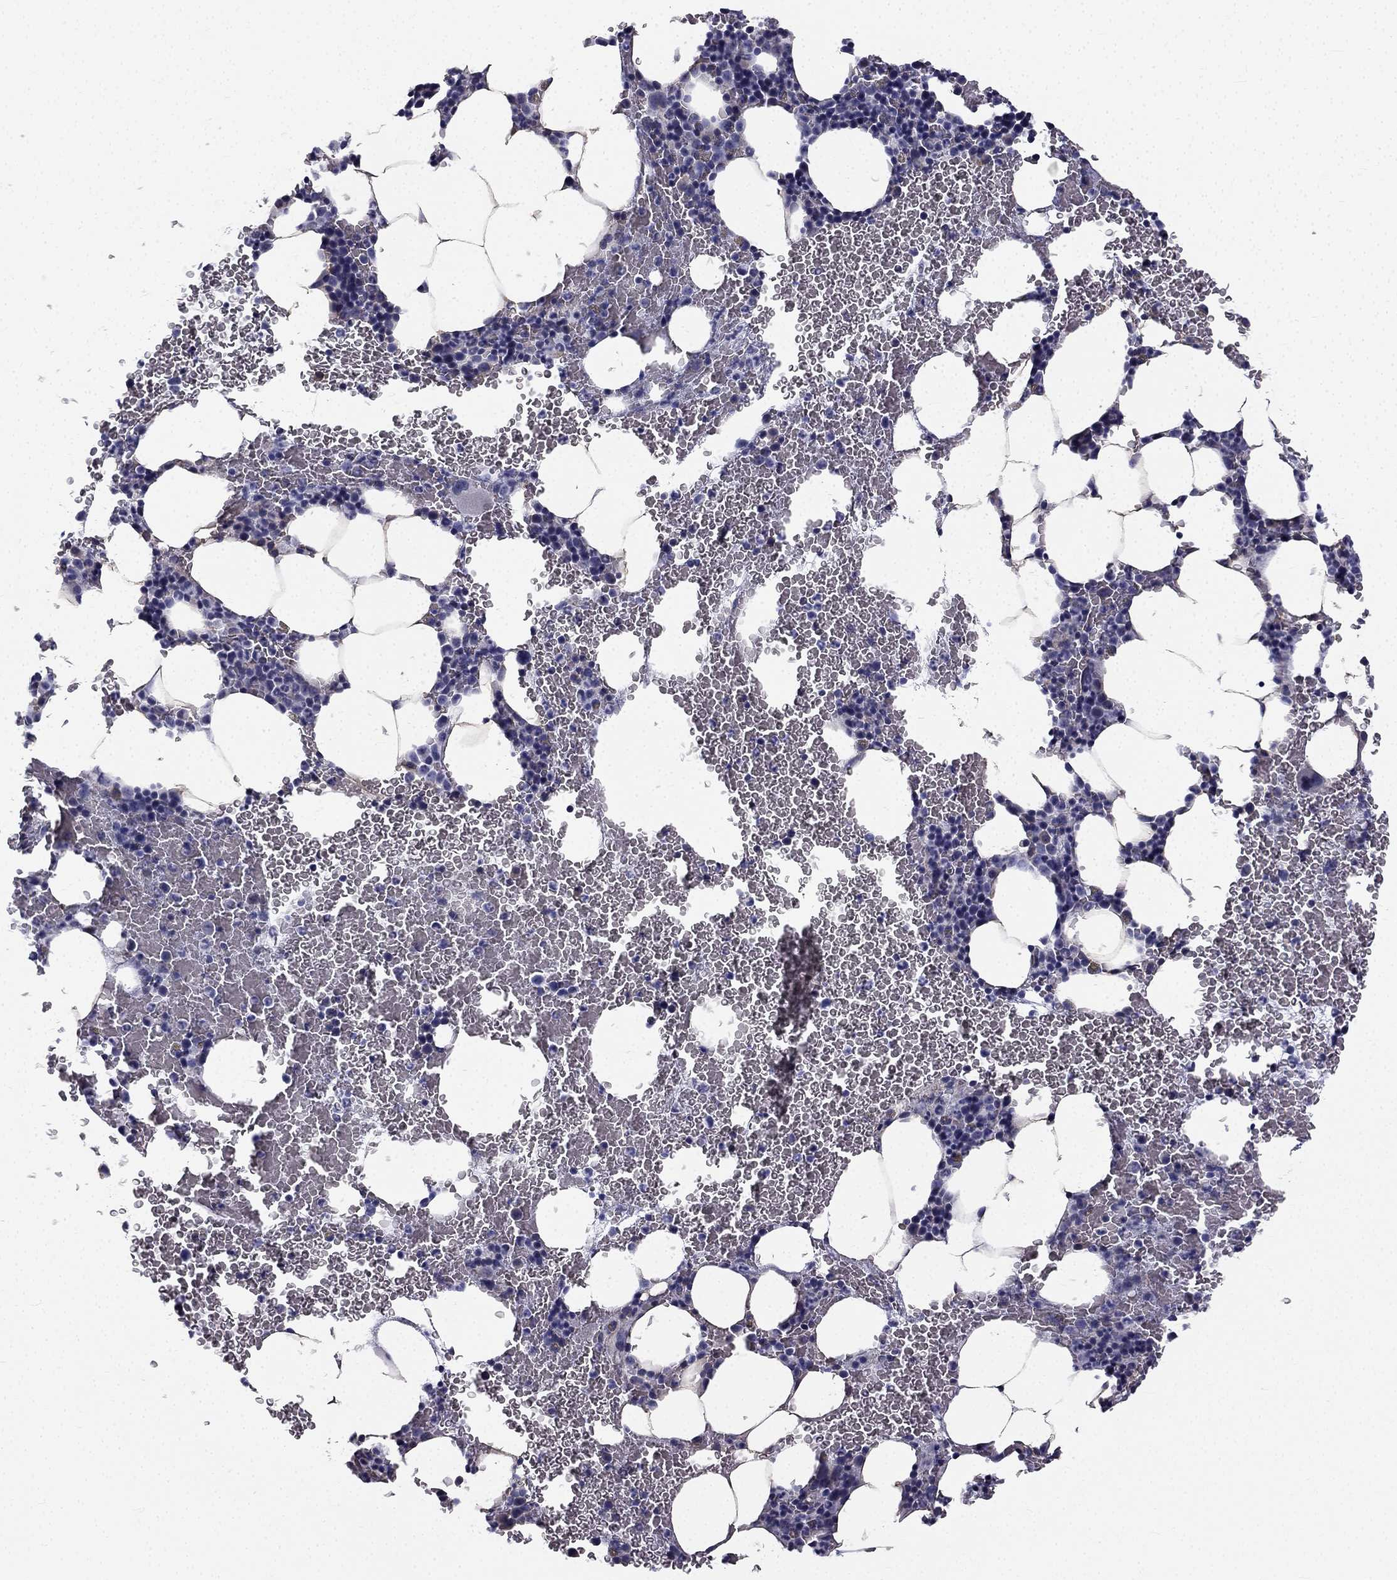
{"staining": {"intensity": "negative", "quantity": "none", "location": "none"}, "tissue": "bone marrow", "cell_type": "Hematopoietic cells", "image_type": "normal", "snomed": [{"axis": "morphology", "description": "Normal tissue, NOS"}, {"axis": "topography", "description": "Bone marrow"}], "caption": "Hematopoietic cells show no significant protein positivity in unremarkable bone marrow.", "gene": "CCDC40", "patient": {"sex": "male", "age": 64}}